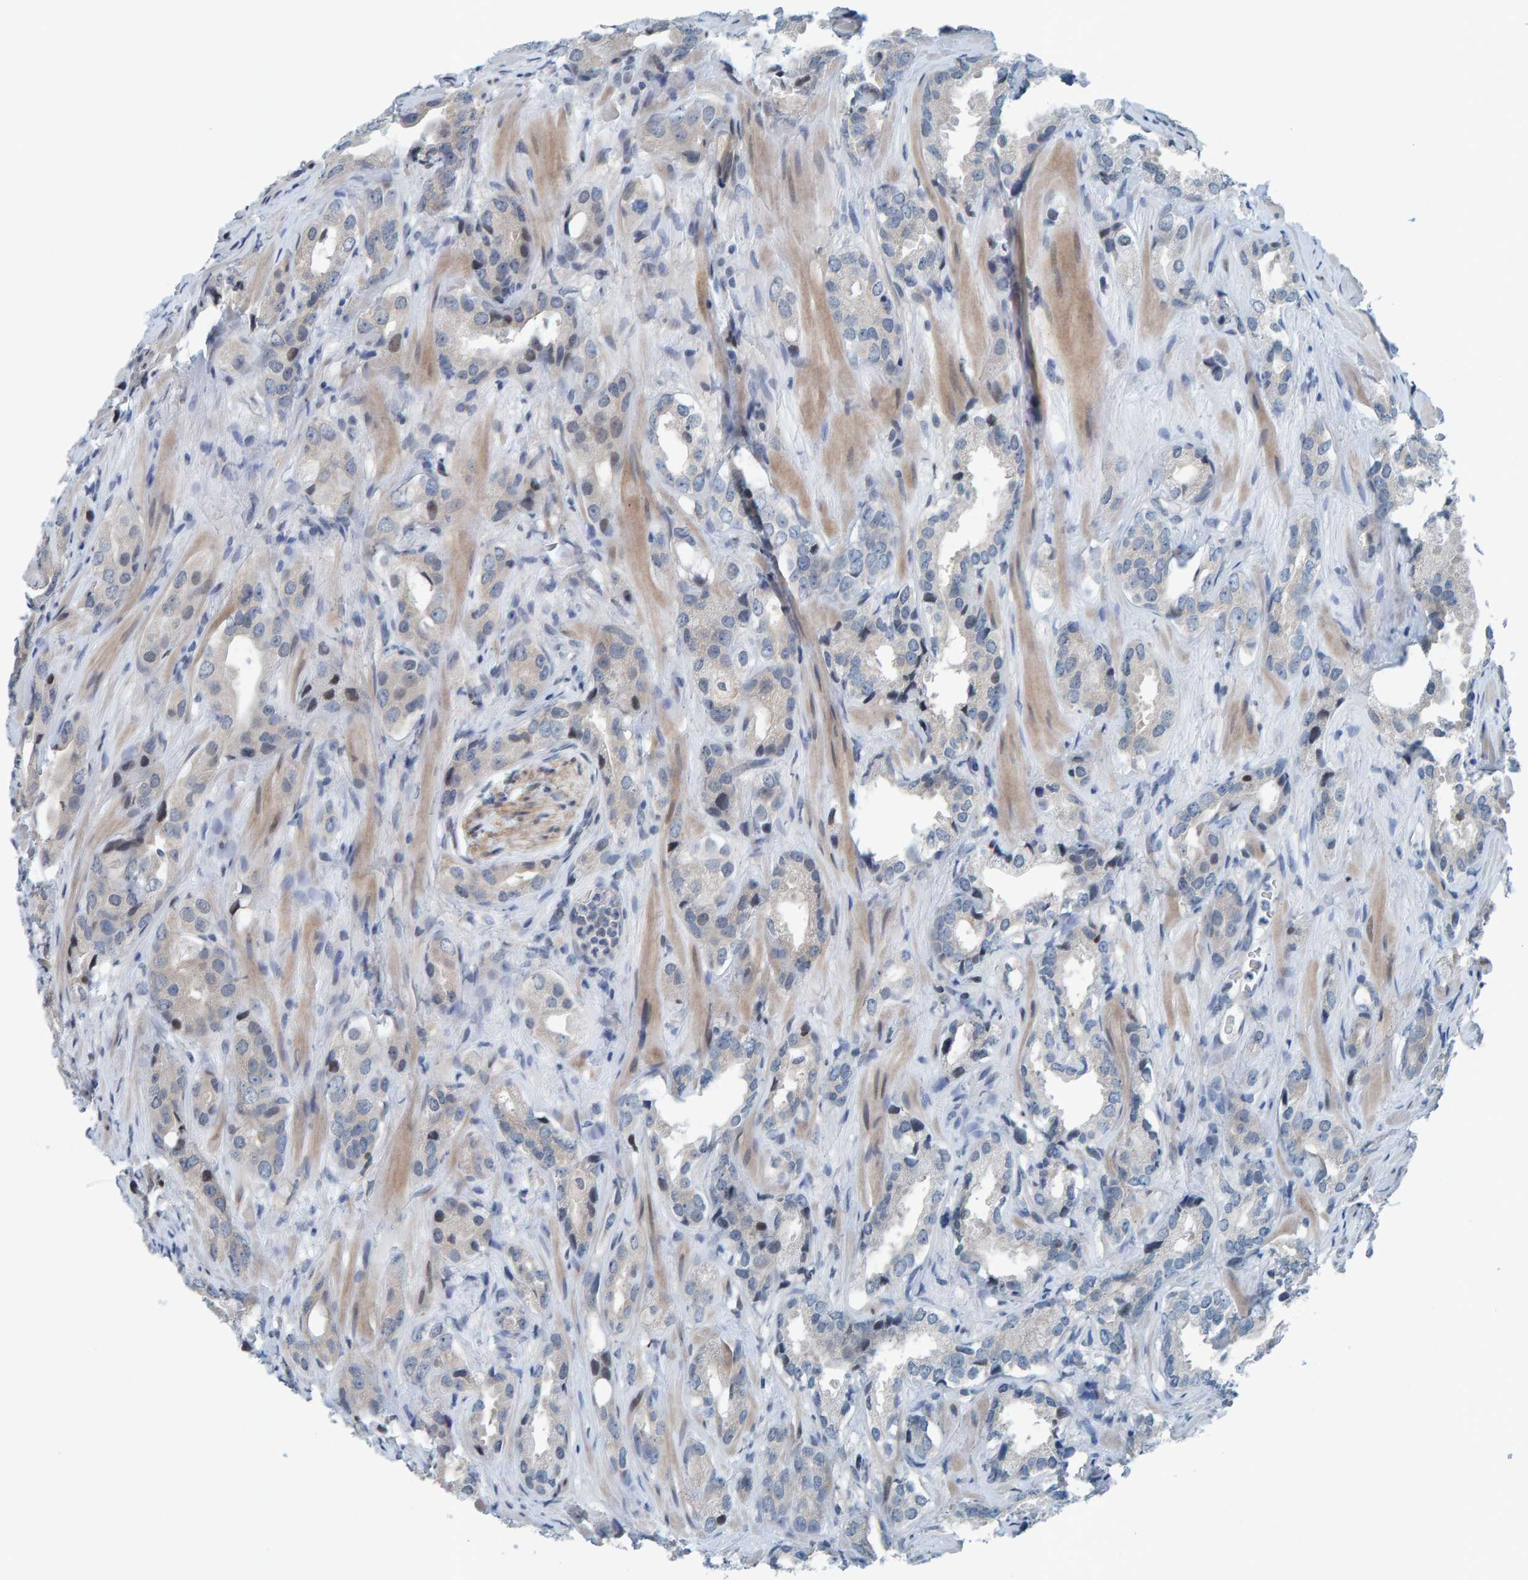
{"staining": {"intensity": "negative", "quantity": "none", "location": "none"}, "tissue": "prostate cancer", "cell_type": "Tumor cells", "image_type": "cancer", "snomed": [{"axis": "morphology", "description": "Adenocarcinoma, High grade"}, {"axis": "topography", "description": "Prostate"}], "caption": "This is an IHC micrograph of high-grade adenocarcinoma (prostate). There is no staining in tumor cells.", "gene": "CNP", "patient": {"sex": "male", "age": 63}}